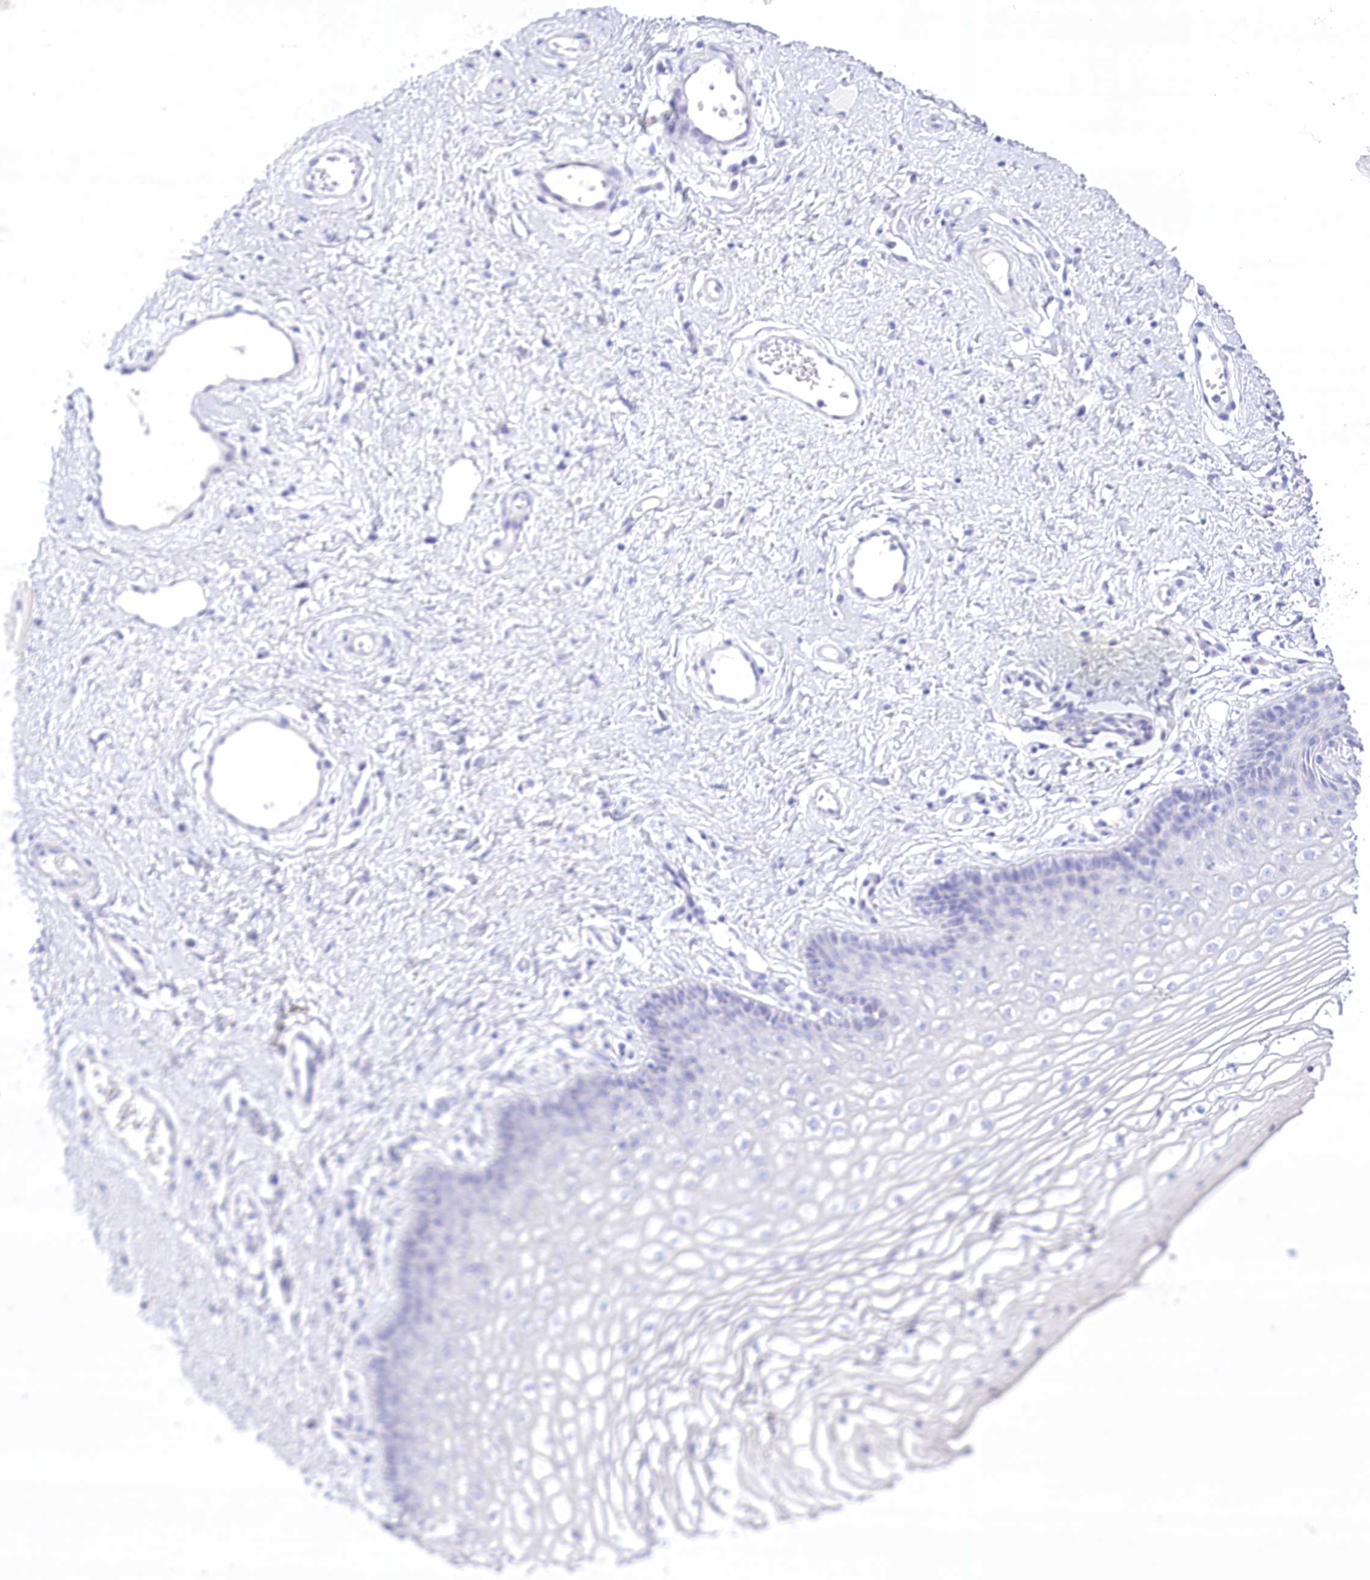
{"staining": {"intensity": "negative", "quantity": "none", "location": "none"}, "tissue": "vagina", "cell_type": "Squamous epithelial cells", "image_type": "normal", "snomed": [{"axis": "morphology", "description": "Normal tissue, NOS"}, {"axis": "topography", "description": "Vagina"}], "caption": "A micrograph of vagina stained for a protein exhibits no brown staining in squamous epithelial cells. The staining was performed using DAB (3,3'-diaminobenzidine) to visualize the protein expression in brown, while the nuclei were stained in blue with hematoxylin (Magnification: 20x).", "gene": "PBLD", "patient": {"sex": "female", "age": 46}}